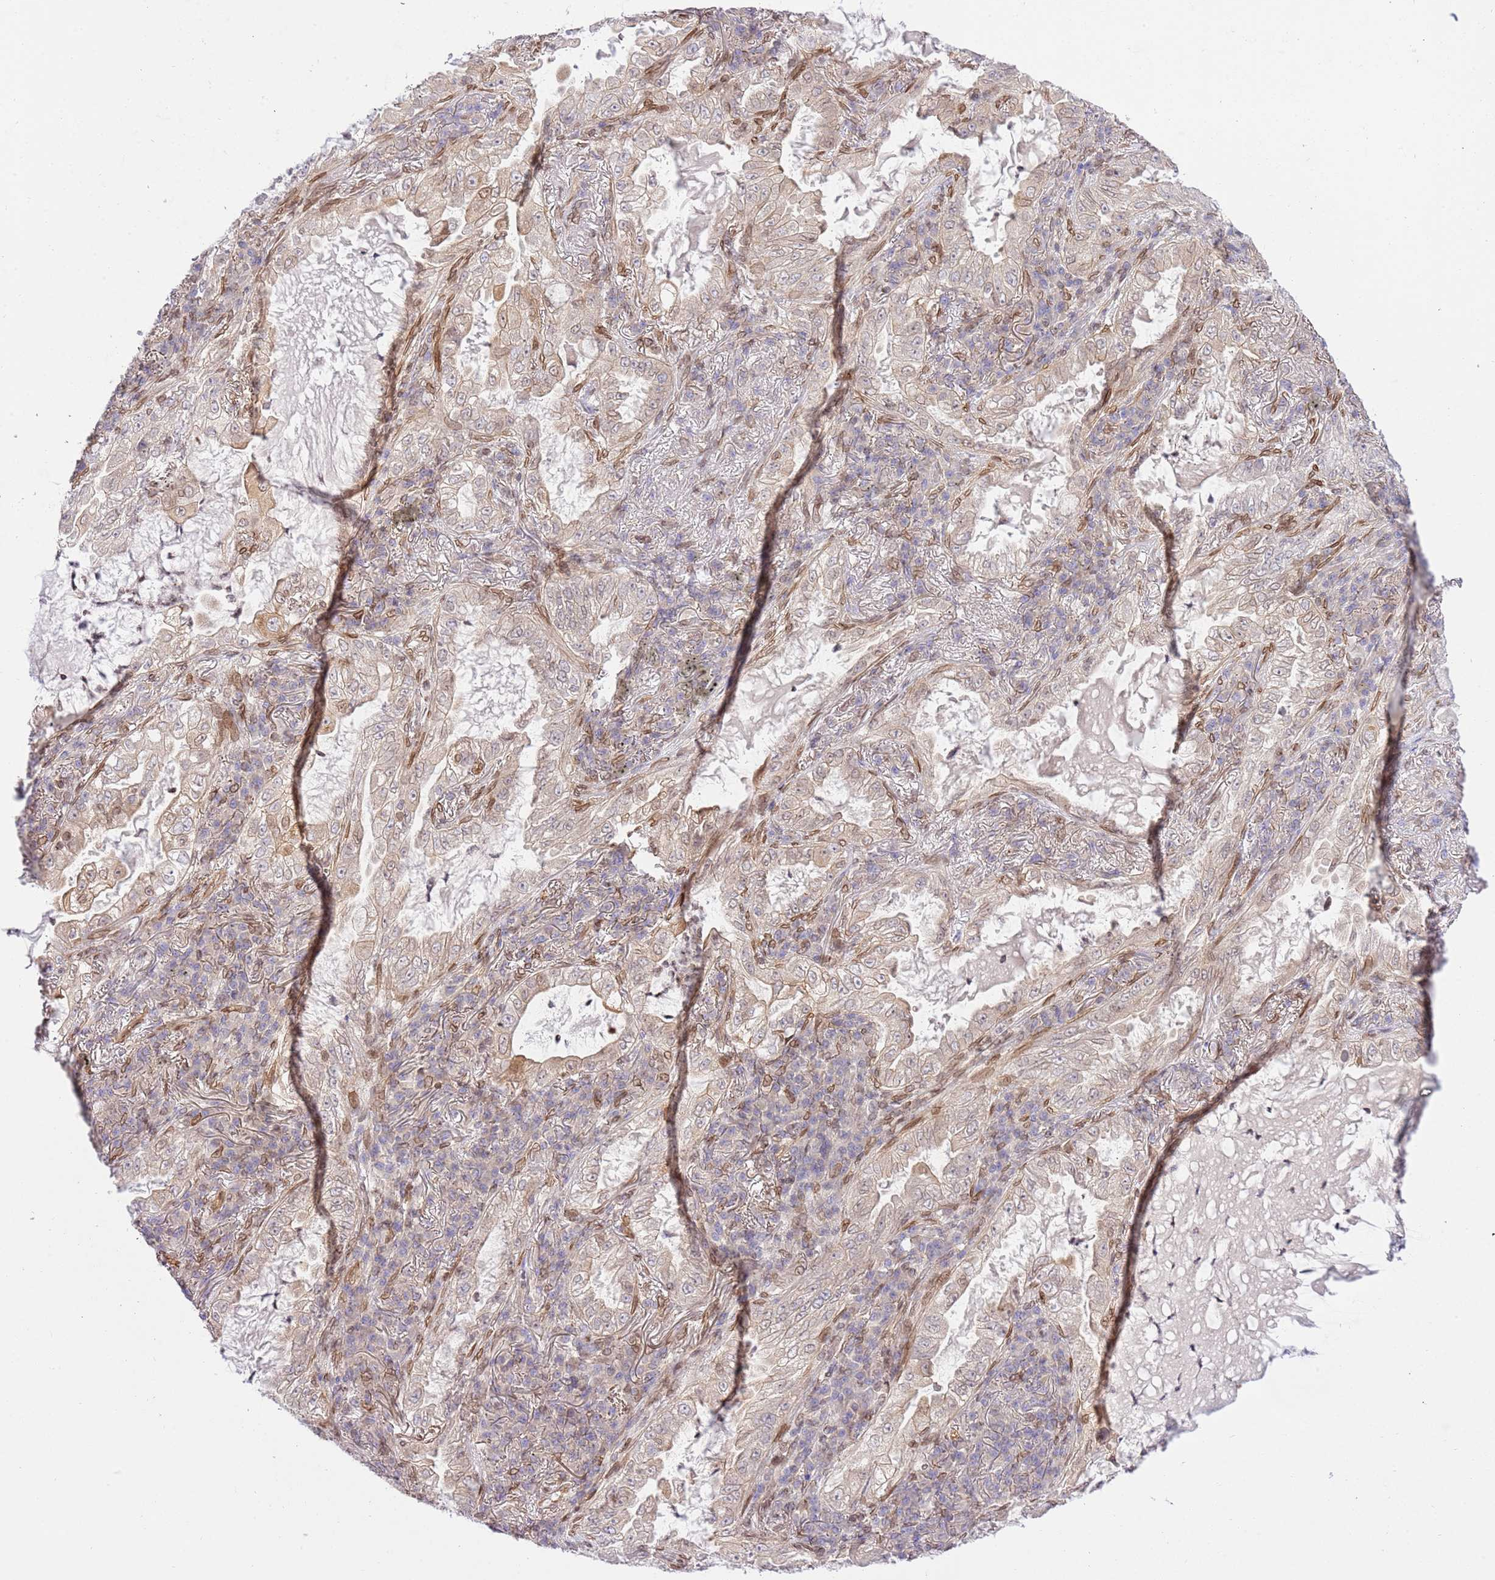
{"staining": {"intensity": "negative", "quantity": "none", "location": "none"}, "tissue": "lung cancer", "cell_type": "Tumor cells", "image_type": "cancer", "snomed": [{"axis": "morphology", "description": "Adenocarcinoma, NOS"}, {"axis": "topography", "description": "Lung"}], "caption": "Immunohistochemistry (IHC) image of neoplastic tissue: lung cancer stained with DAB (3,3'-diaminobenzidine) shows no significant protein positivity in tumor cells.", "gene": "TRIM37", "patient": {"sex": "female", "age": 73}}